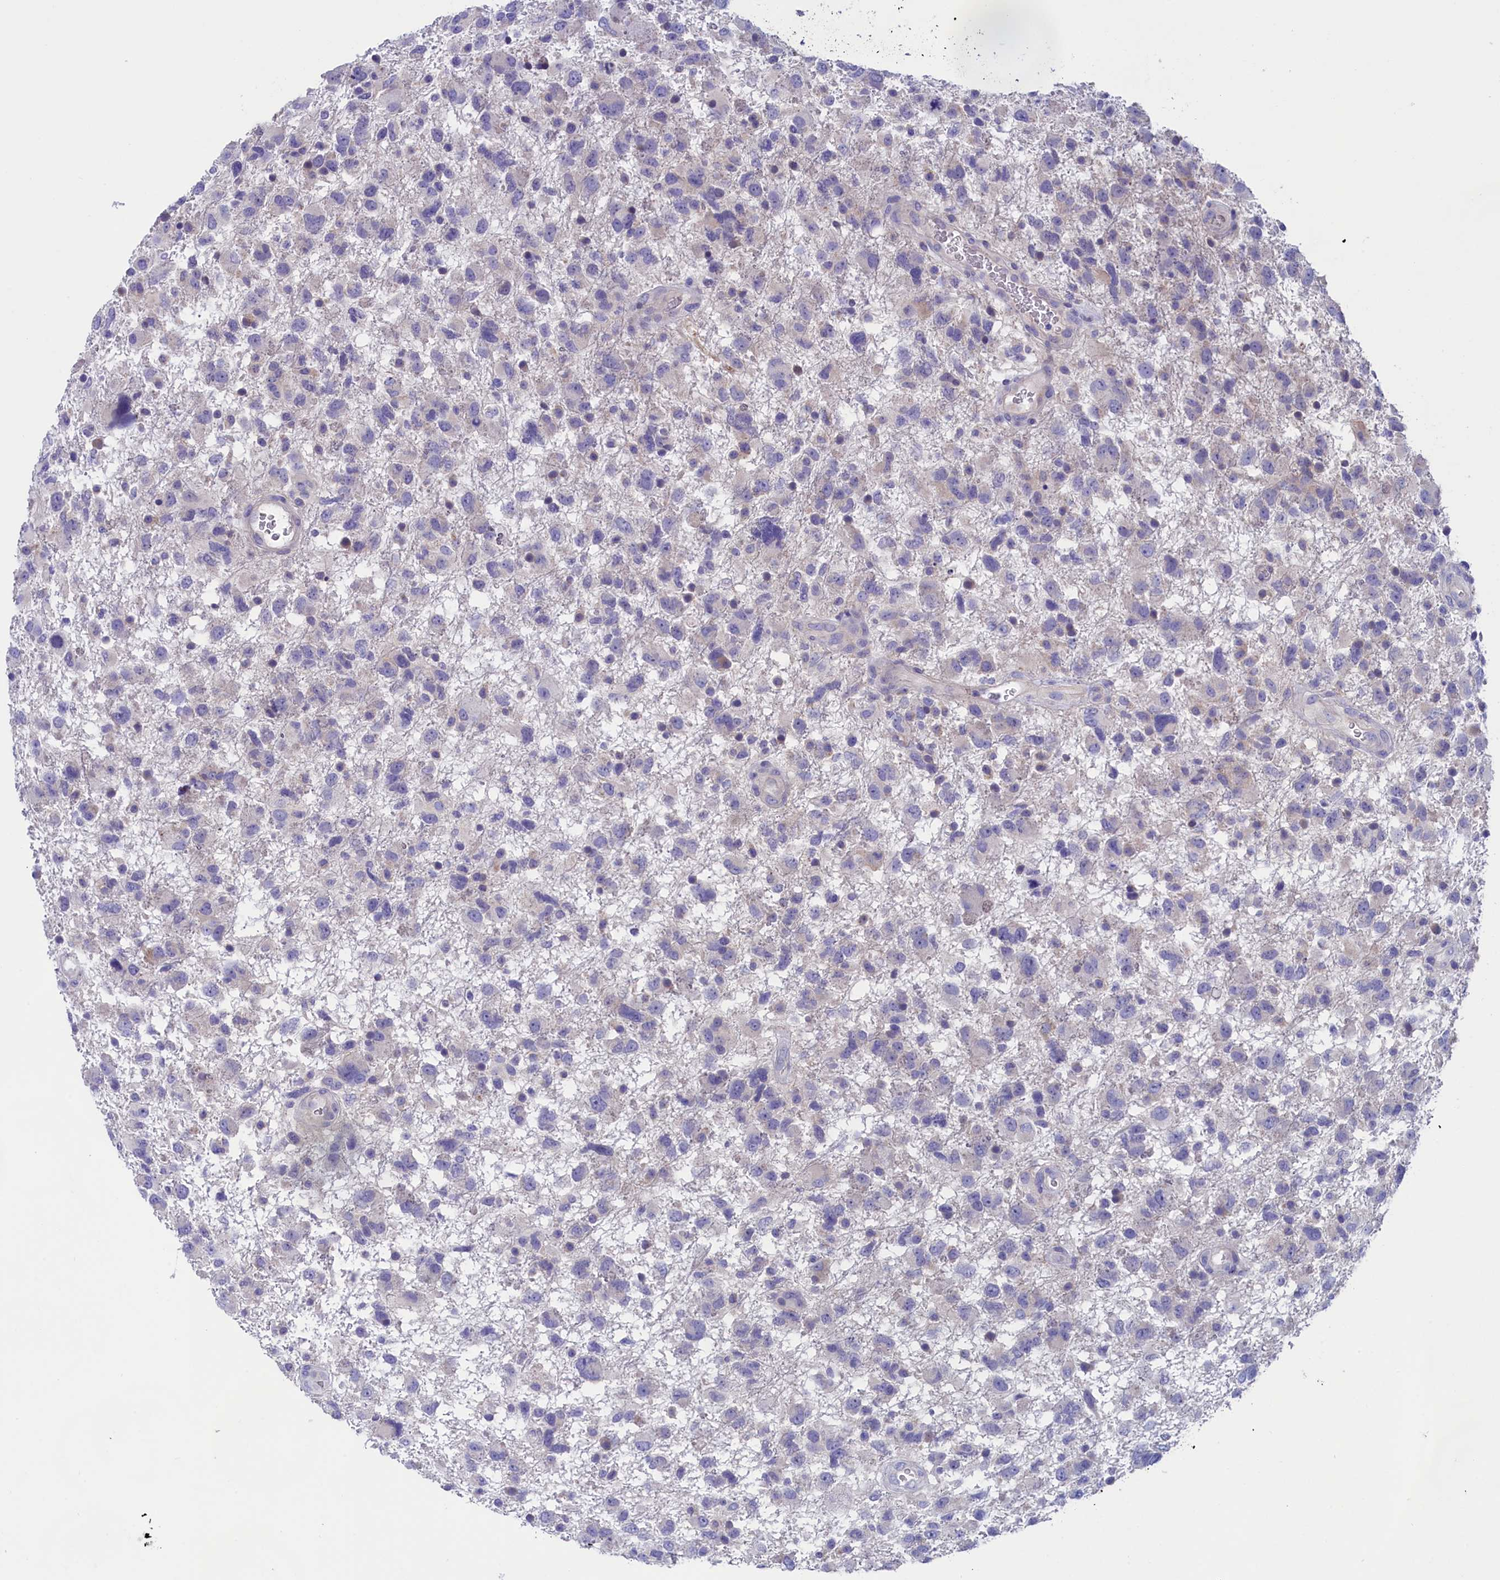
{"staining": {"intensity": "negative", "quantity": "none", "location": "none"}, "tissue": "glioma", "cell_type": "Tumor cells", "image_type": "cancer", "snomed": [{"axis": "morphology", "description": "Glioma, malignant, High grade"}, {"axis": "topography", "description": "Brain"}], "caption": "Immunohistochemistry photomicrograph of glioma stained for a protein (brown), which shows no staining in tumor cells. The staining was performed using DAB to visualize the protein expression in brown, while the nuclei were stained in blue with hematoxylin (Magnification: 20x).", "gene": "VPS35L", "patient": {"sex": "male", "age": 61}}